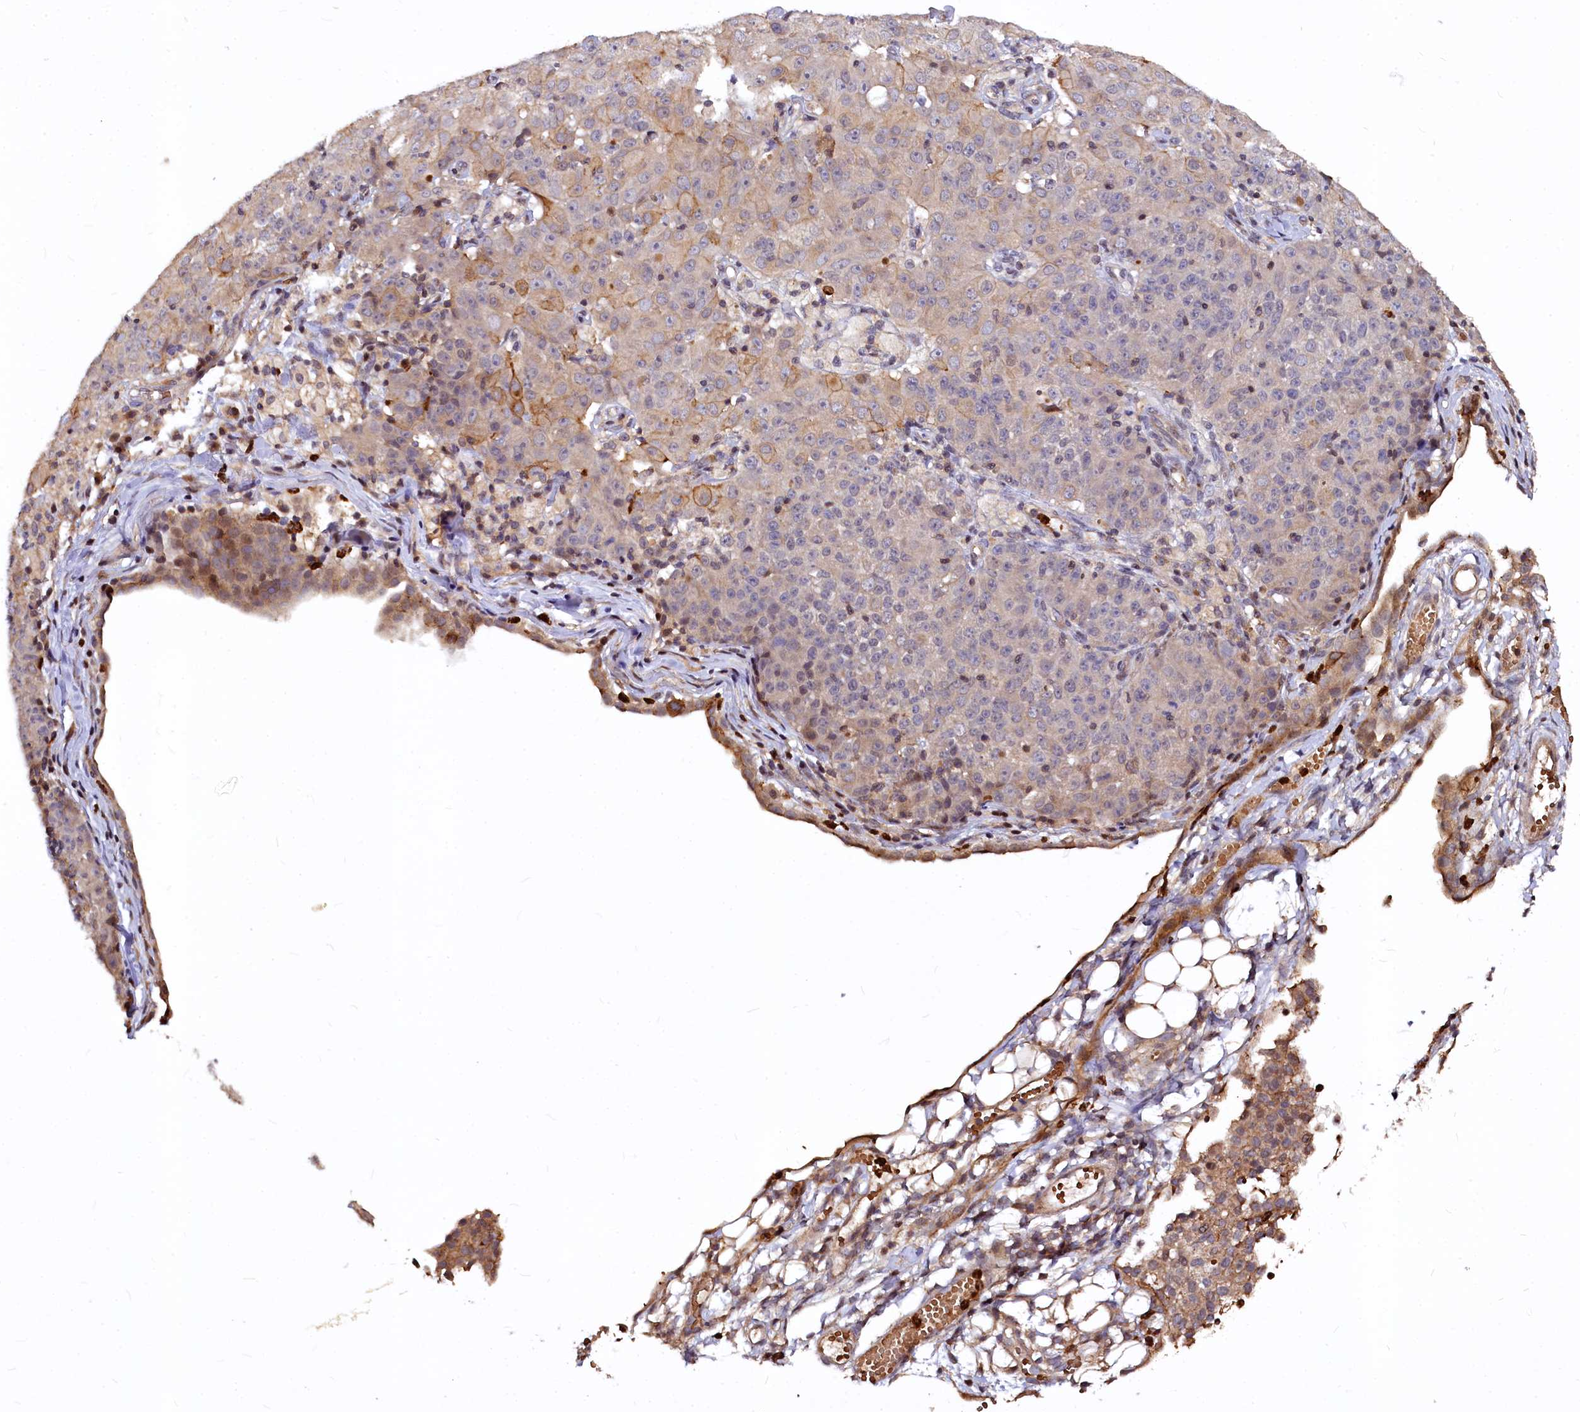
{"staining": {"intensity": "moderate", "quantity": "<25%", "location": "cytoplasmic/membranous"}, "tissue": "ovarian cancer", "cell_type": "Tumor cells", "image_type": "cancer", "snomed": [{"axis": "morphology", "description": "Carcinoma, endometroid"}, {"axis": "topography", "description": "Ovary"}], "caption": "Immunohistochemistry (DAB) staining of endometroid carcinoma (ovarian) displays moderate cytoplasmic/membranous protein staining in approximately <25% of tumor cells.", "gene": "ATG101", "patient": {"sex": "female", "age": 42}}